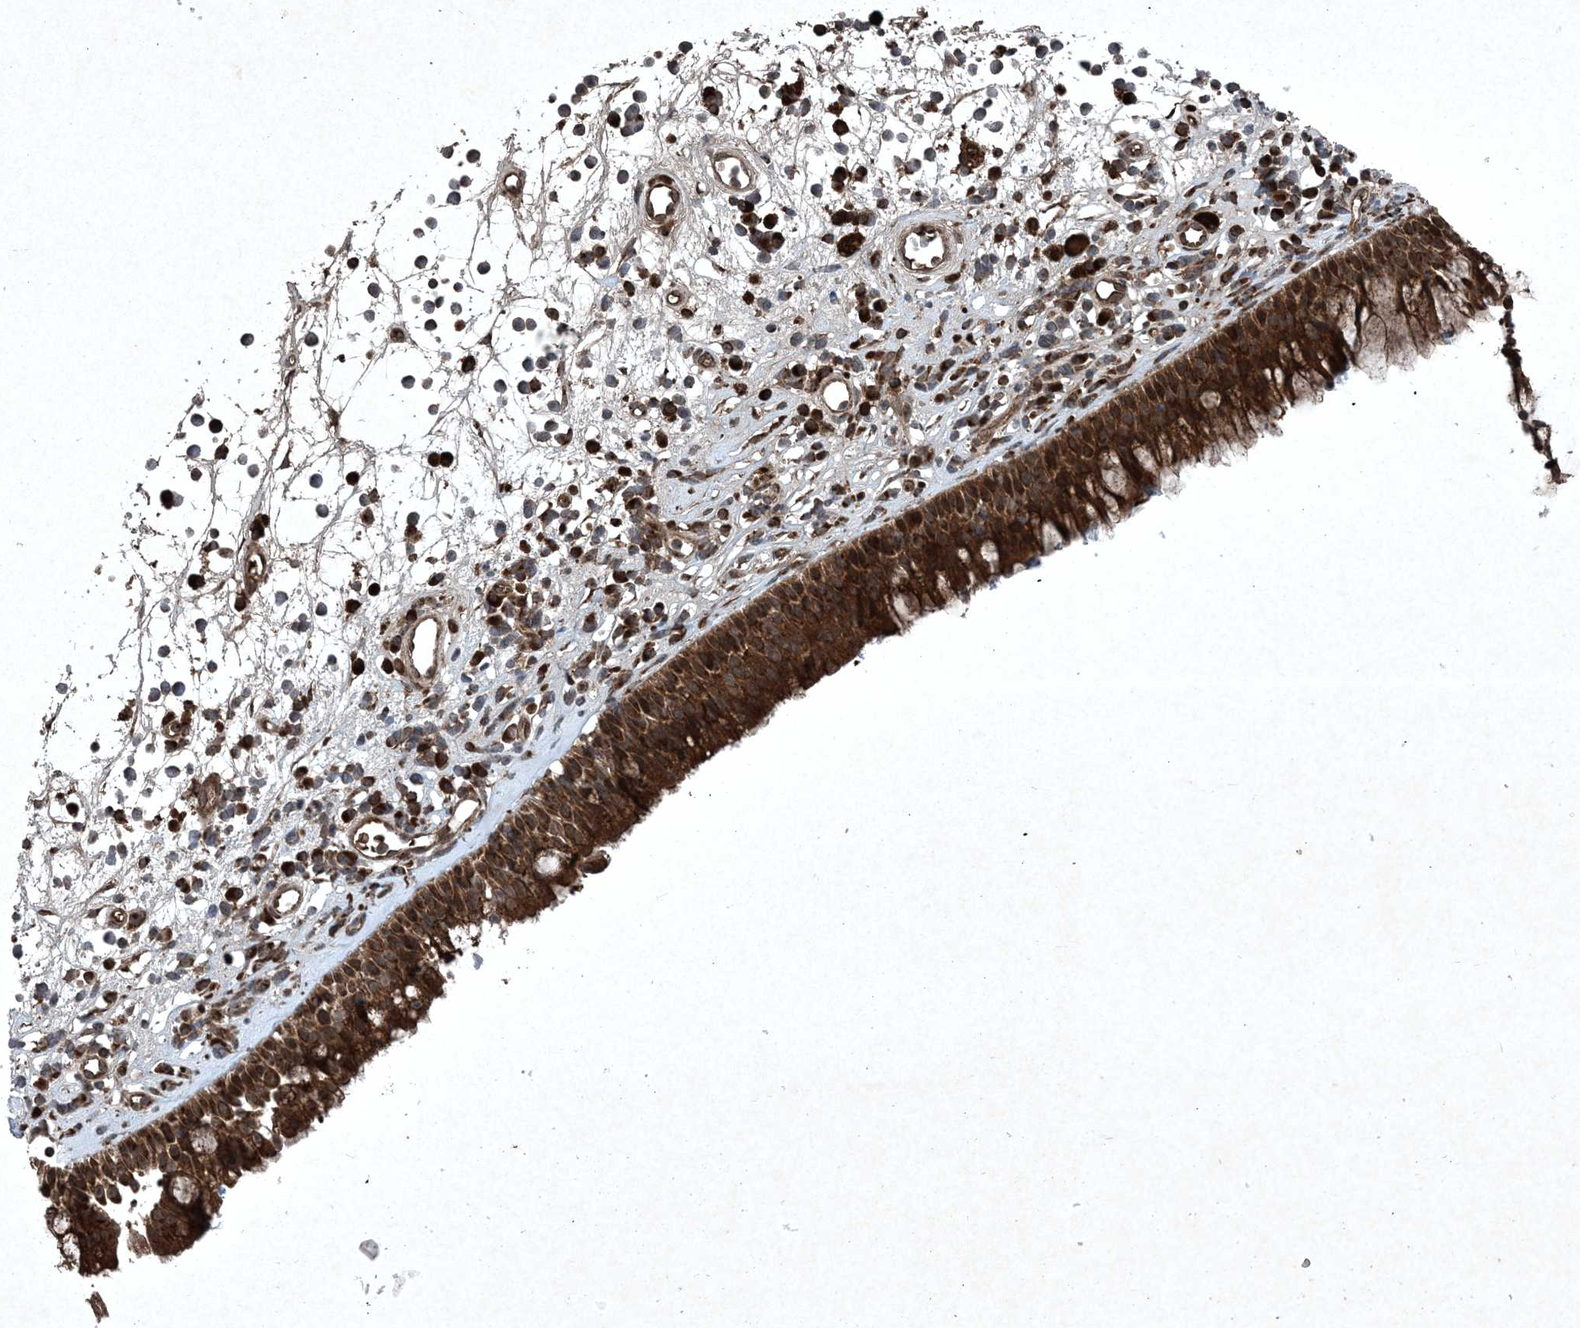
{"staining": {"intensity": "strong", "quantity": ">75%", "location": "cytoplasmic/membranous"}, "tissue": "nasopharynx", "cell_type": "Respiratory epithelial cells", "image_type": "normal", "snomed": [{"axis": "morphology", "description": "Normal tissue, NOS"}, {"axis": "morphology", "description": "Inflammation, NOS"}, {"axis": "morphology", "description": "Malignant melanoma, Metastatic site"}, {"axis": "topography", "description": "Nasopharynx"}], "caption": "Immunohistochemistry (IHC) of unremarkable nasopharynx demonstrates high levels of strong cytoplasmic/membranous staining in approximately >75% of respiratory epithelial cells. (brown staining indicates protein expression, while blue staining denotes nuclei).", "gene": "GNG5", "patient": {"sex": "male", "age": 70}}